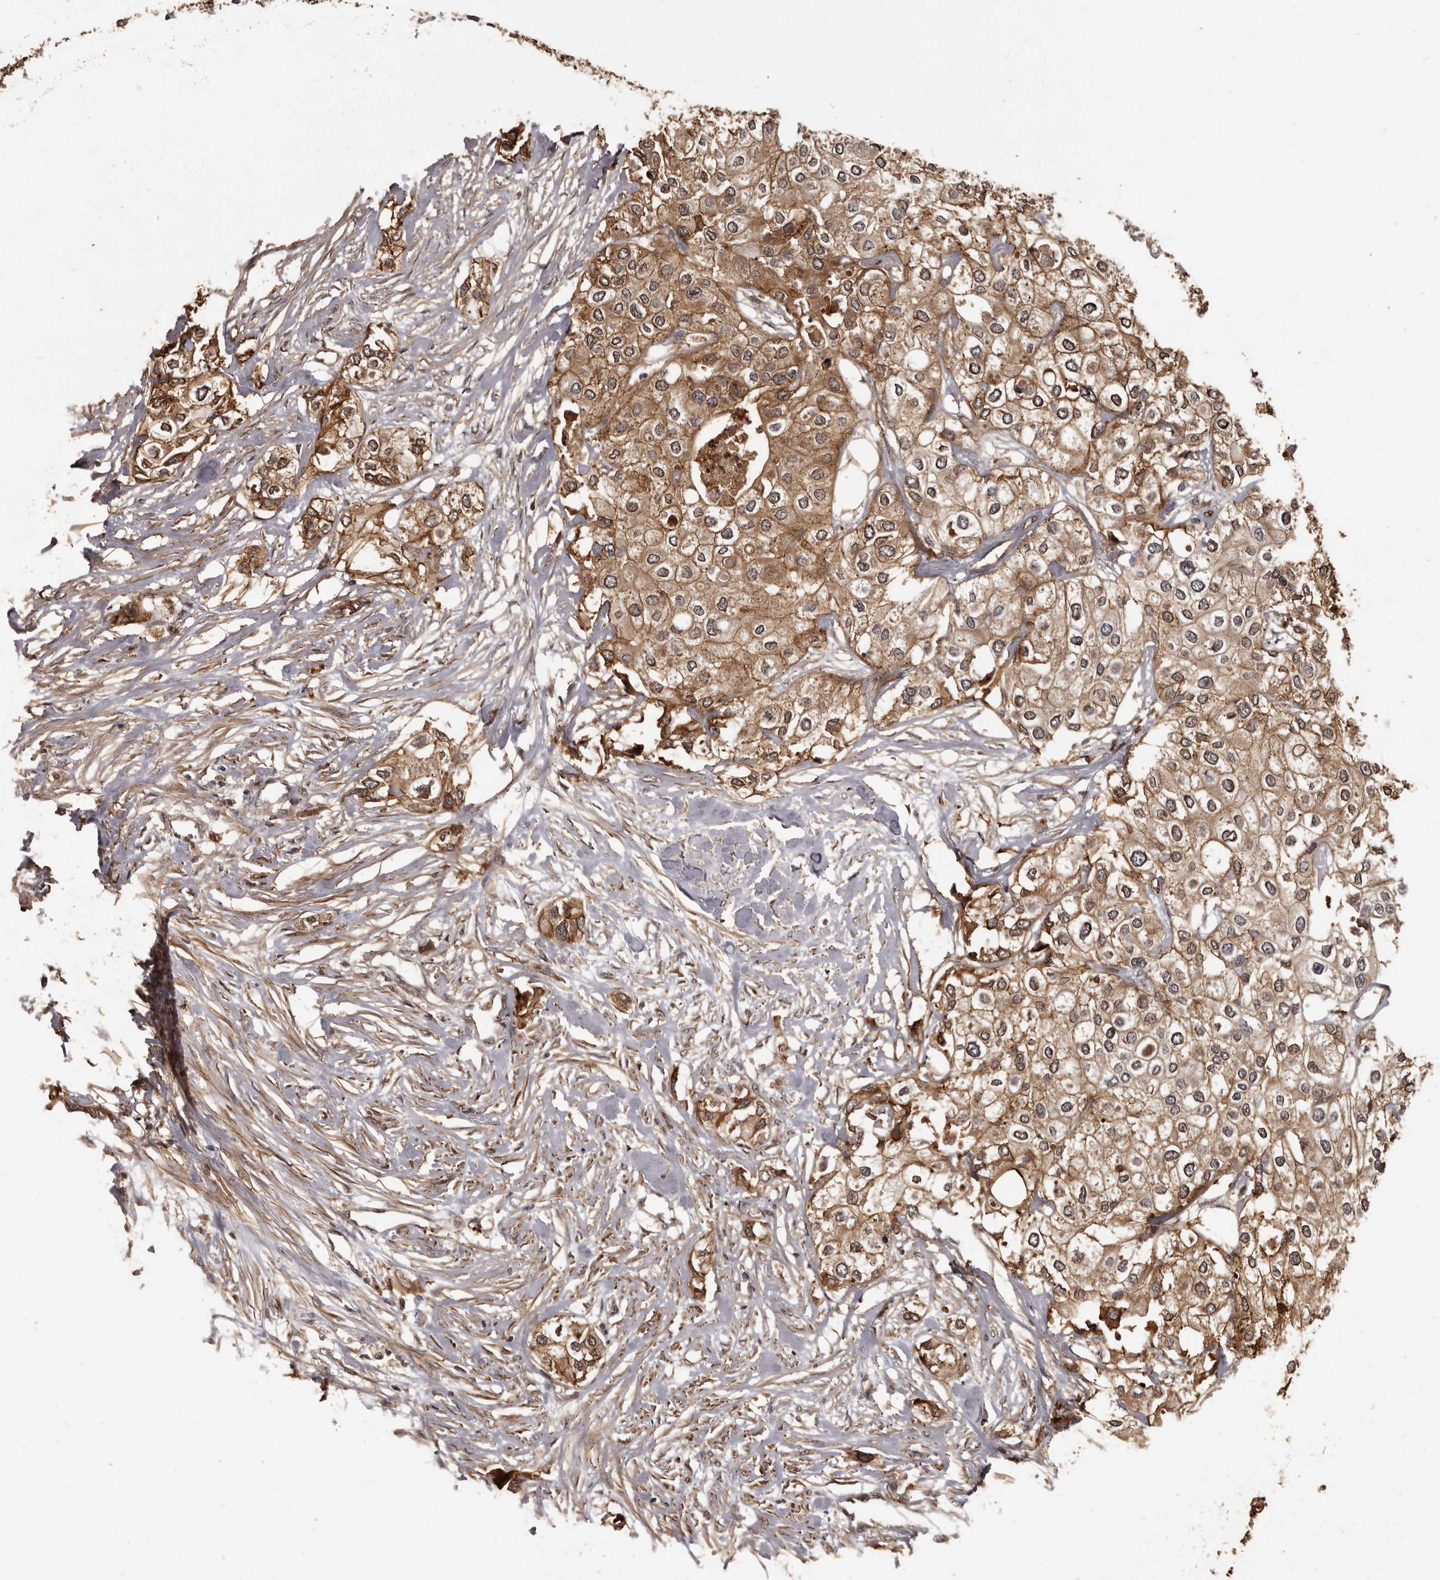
{"staining": {"intensity": "moderate", "quantity": ">75%", "location": "cytoplasmic/membranous"}, "tissue": "urothelial cancer", "cell_type": "Tumor cells", "image_type": "cancer", "snomed": [{"axis": "morphology", "description": "Urothelial carcinoma, High grade"}, {"axis": "topography", "description": "Urinary bladder"}], "caption": "Immunohistochemistry (IHC) image of human urothelial cancer stained for a protein (brown), which exhibits medium levels of moderate cytoplasmic/membranous expression in approximately >75% of tumor cells.", "gene": "SLITRK6", "patient": {"sex": "male", "age": 64}}